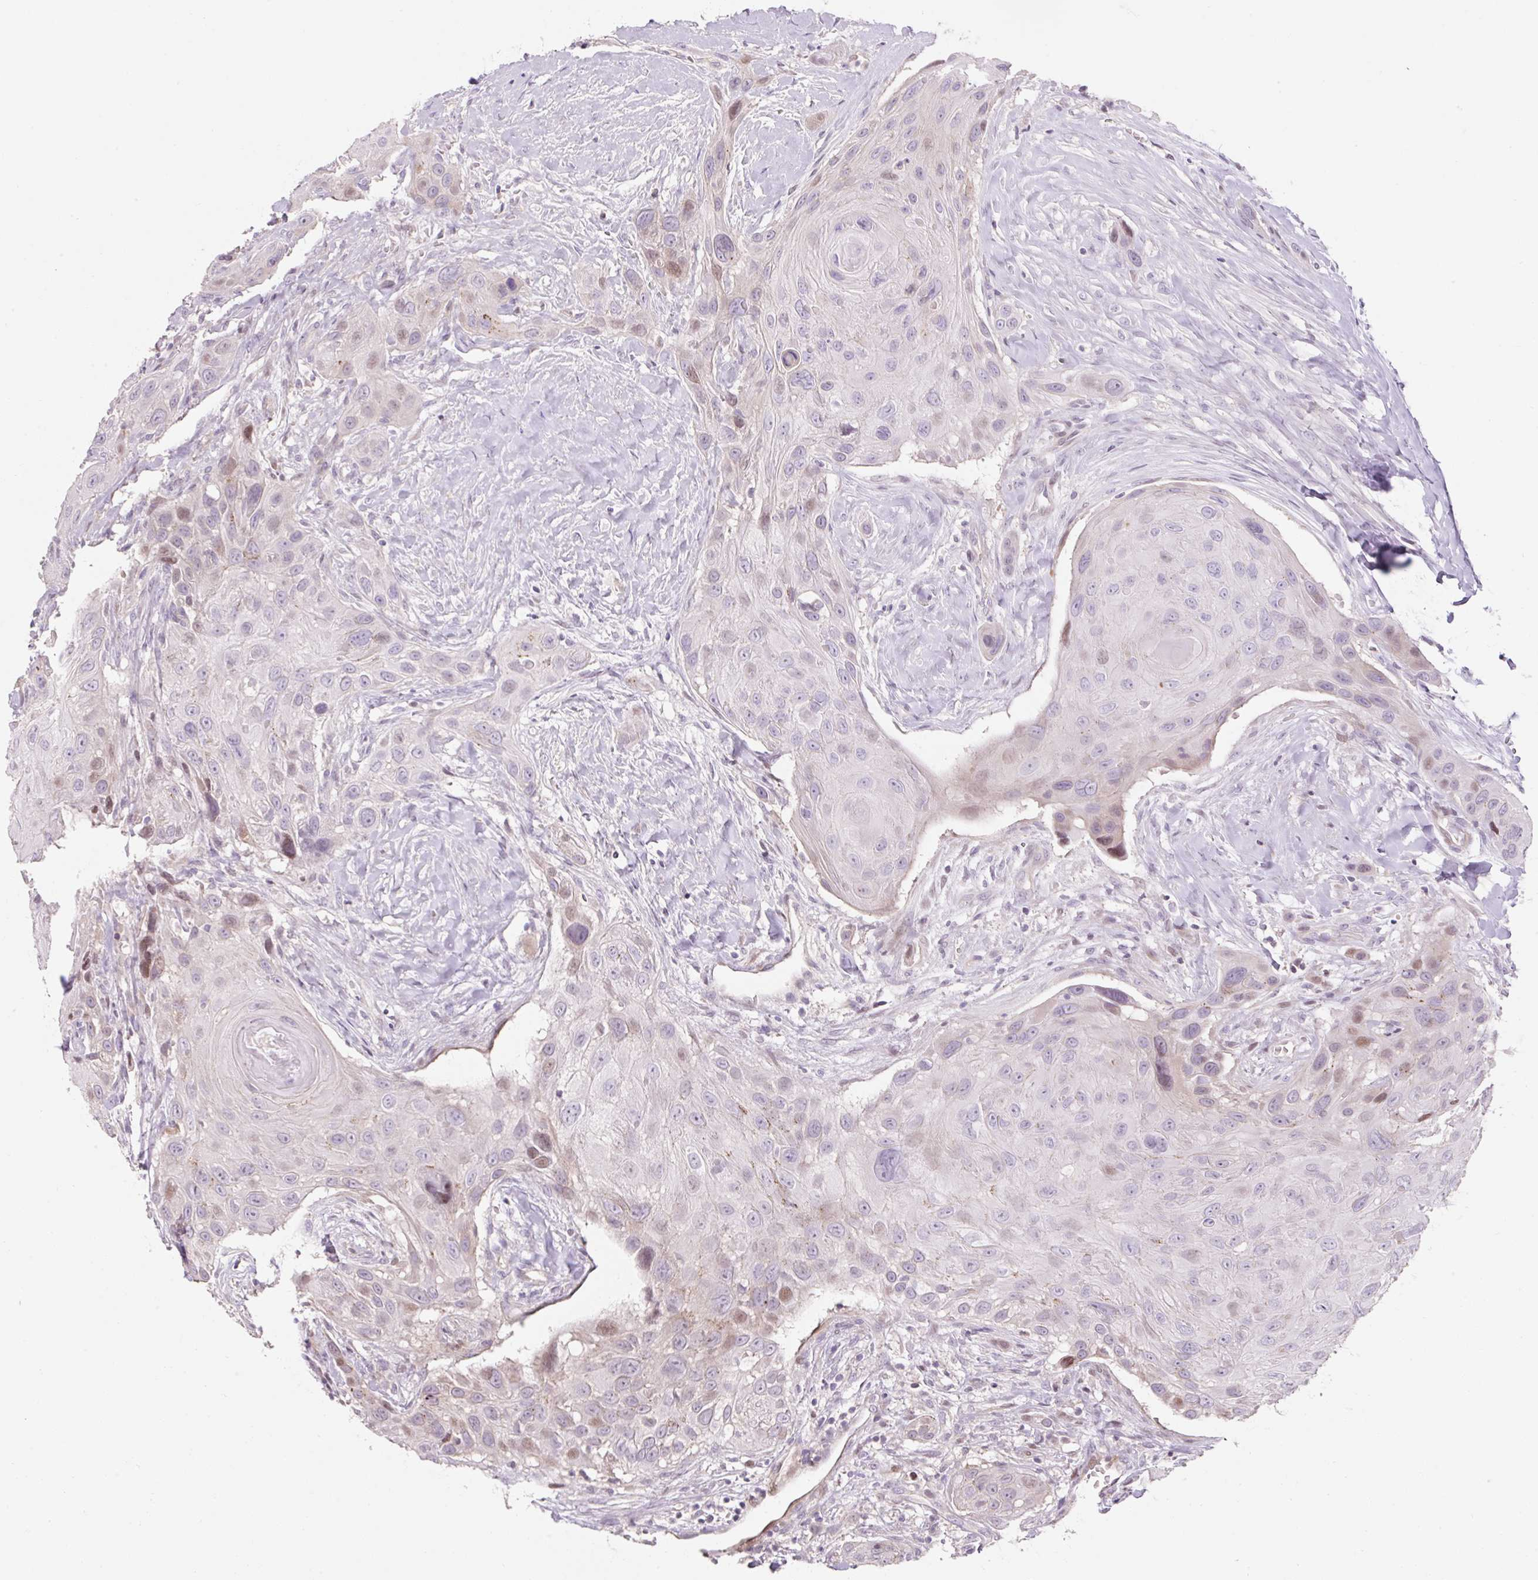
{"staining": {"intensity": "moderate", "quantity": "<25%", "location": "nuclear"}, "tissue": "head and neck cancer", "cell_type": "Tumor cells", "image_type": "cancer", "snomed": [{"axis": "morphology", "description": "Squamous cell carcinoma, NOS"}, {"axis": "topography", "description": "Head-Neck"}], "caption": "Immunohistochemical staining of squamous cell carcinoma (head and neck) shows low levels of moderate nuclear staining in about <25% of tumor cells. Ihc stains the protein of interest in brown and the nuclei are stained blue.", "gene": "ZNF552", "patient": {"sex": "male", "age": 81}}